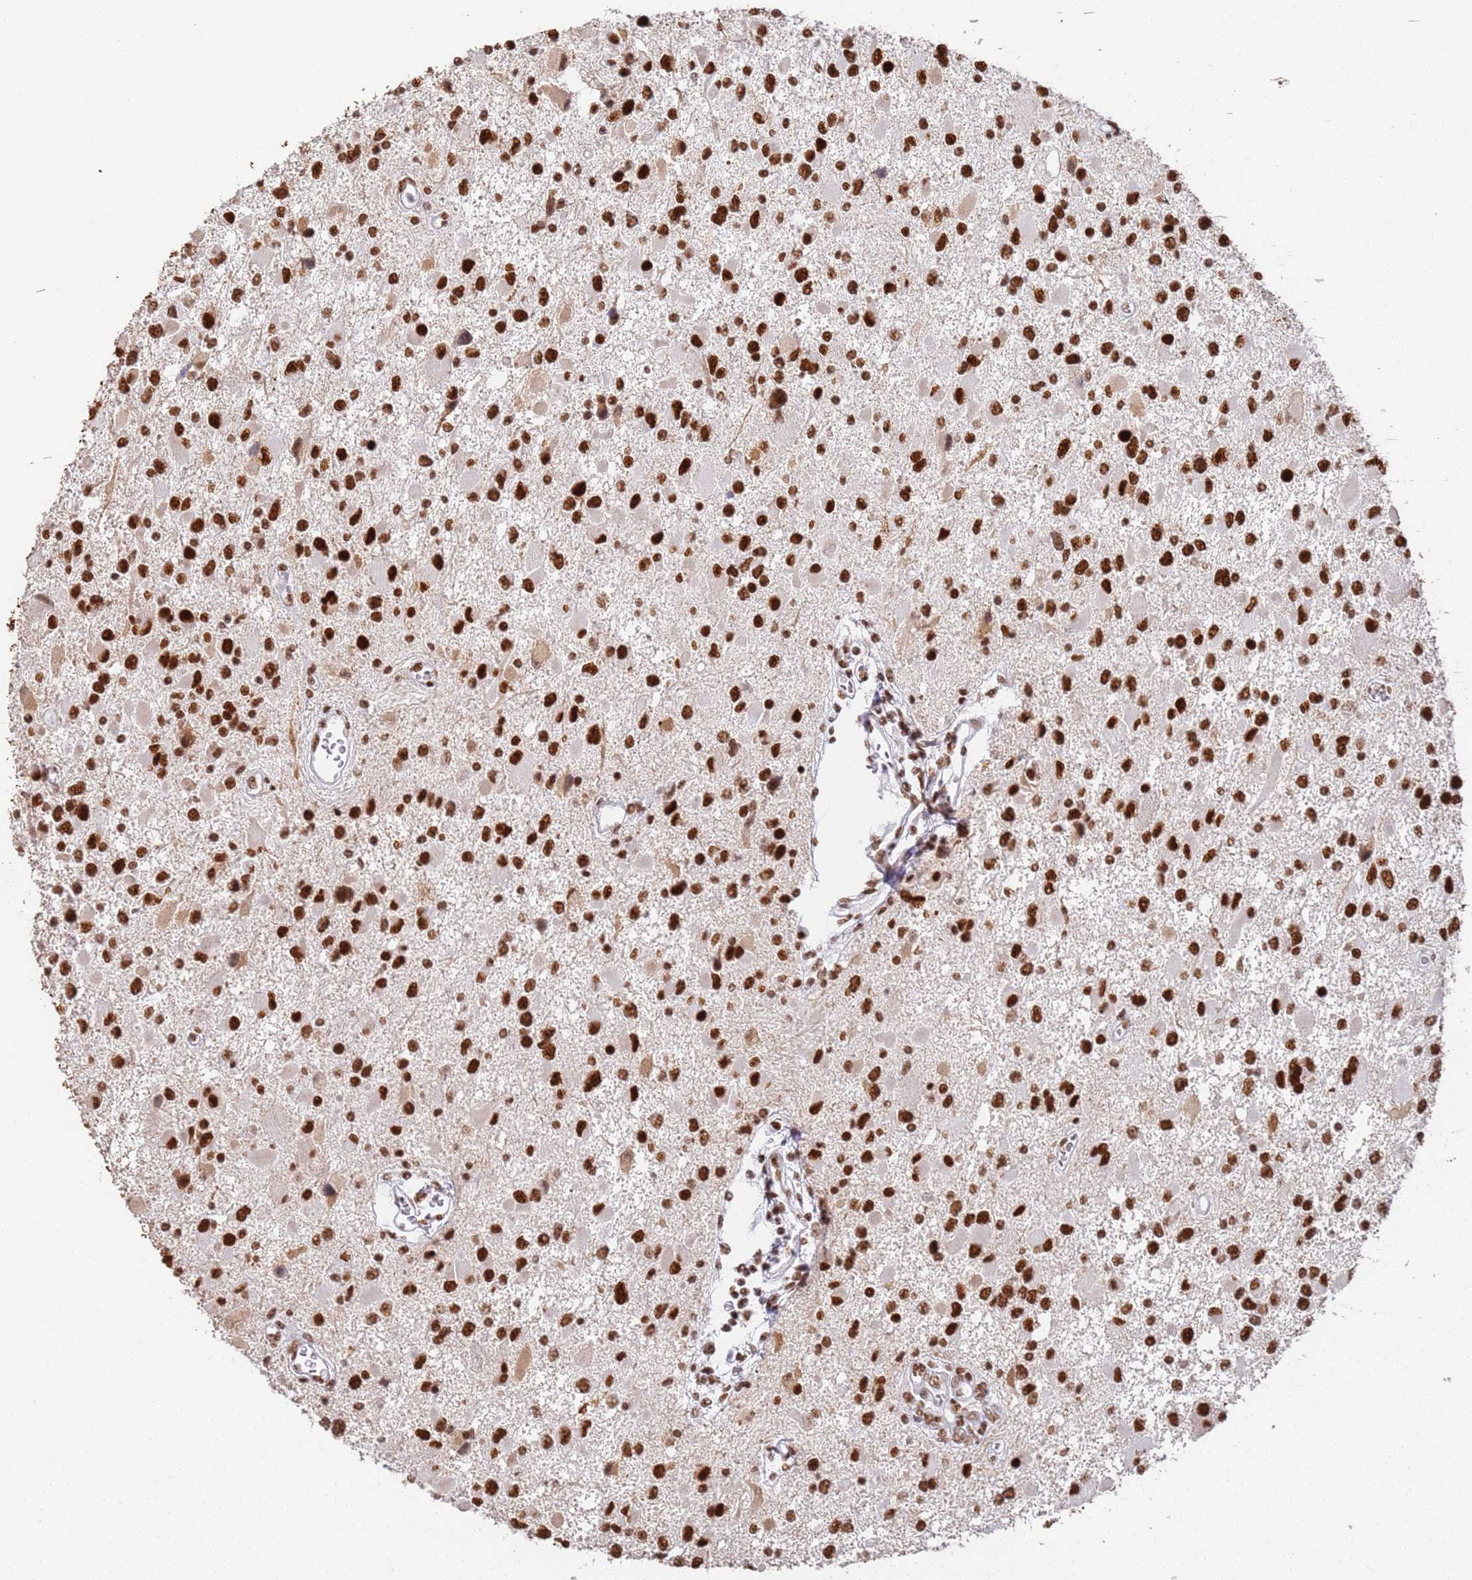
{"staining": {"intensity": "strong", "quantity": ">75%", "location": "nuclear"}, "tissue": "glioma", "cell_type": "Tumor cells", "image_type": "cancer", "snomed": [{"axis": "morphology", "description": "Glioma, malignant, High grade"}, {"axis": "topography", "description": "Brain"}], "caption": "Malignant glioma (high-grade) tissue displays strong nuclear expression in about >75% of tumor cells, visualized by immunohistochemistry.", "gene": "AKAP8L", "patient": {"sex": "male", "age": 53}}